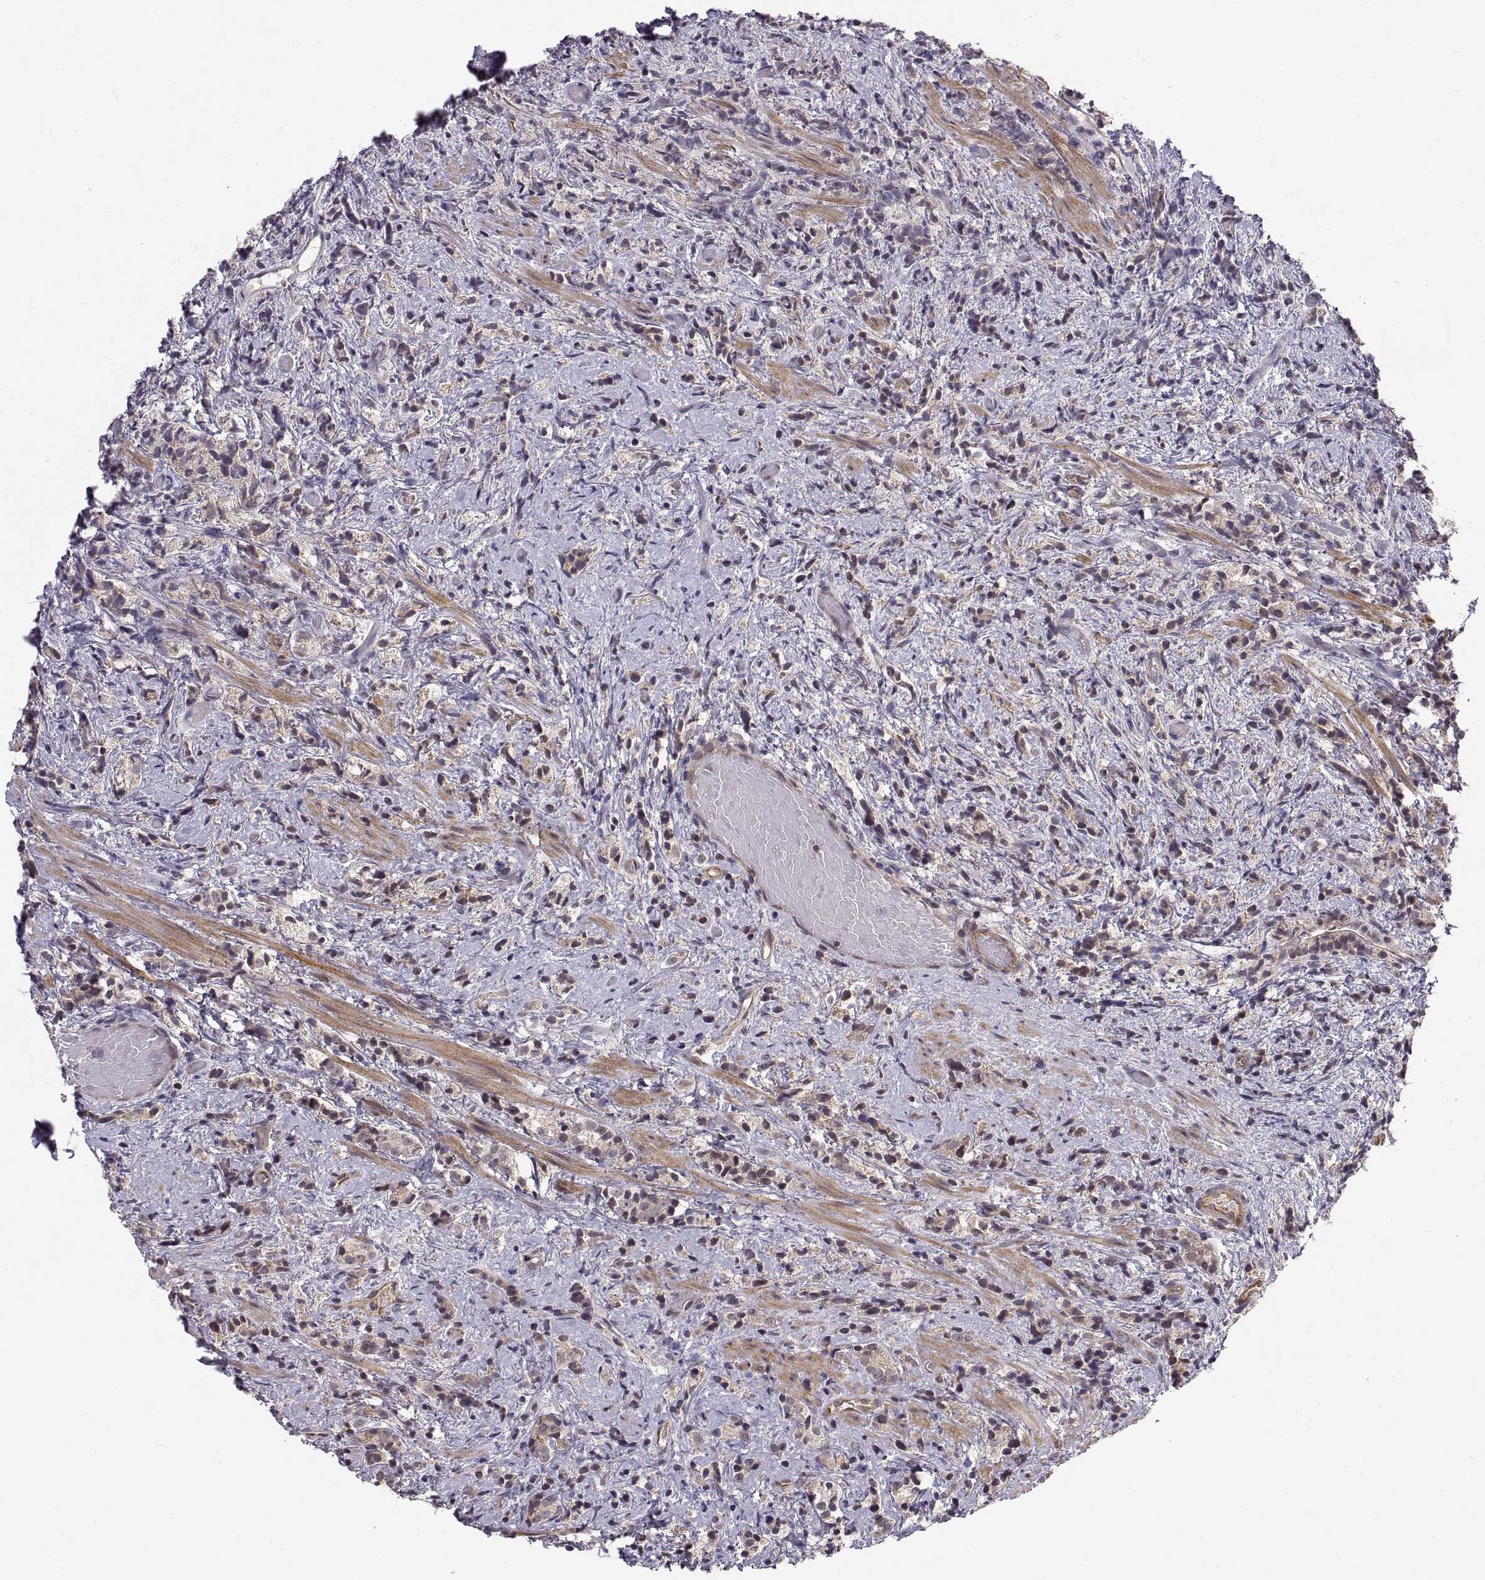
{"staining": {"intensity": "weak", "quantity": "25%-75%", "location": "cytoplasmic/membranous"}, "tissue": "prostate cancer", "cell_type": "Tumor cells", "image_type": "cancer", "snomed": [{"axis": "morphology", "description": "Adenocarcinoma, High grade"}, {"axis": "topography", "description": "Prostate"}], "caption": "Immunohistochemical staining of human prostate cancer (adenocarcinoma (high-grade)) shows low levels of weak cytoplasmic/membranous protein staining in approximately 25%-75% of tumor cells.", "gene": "ABL2", "patient": {"sex": "male", "age": 53}}